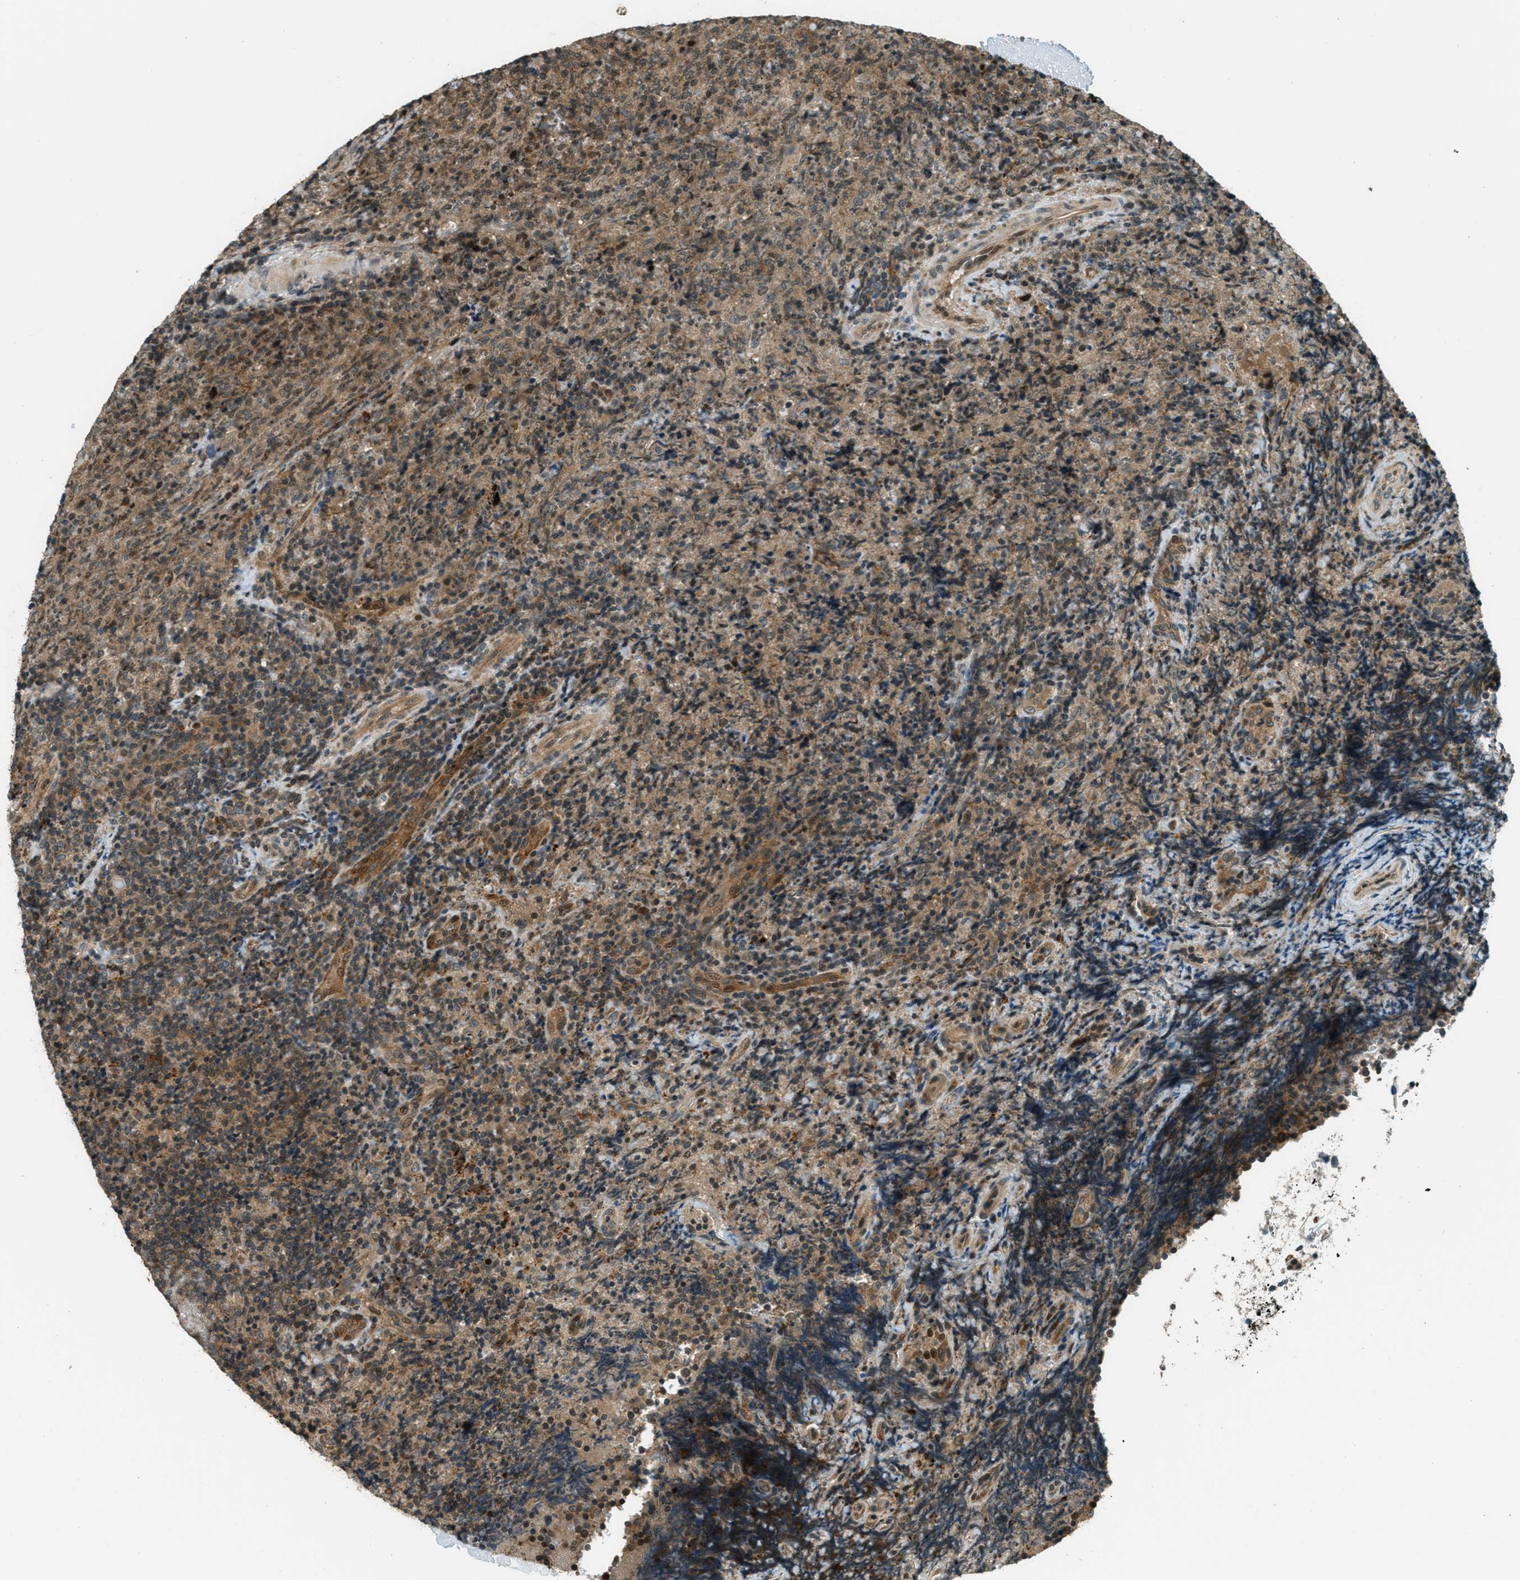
{"staining": {"intensity": "moderate", "quantity": ">75%", "location": "cytoplasmic/membranous,nuclear"}, "tissue": "lymphoma", "cell_type": "Tumor cells", "image_type": "cancer", "snomed": [{"axis": "morphology", "description": "Malignant lymphoma, non-Hodgkin's type, High grade"}, {"axis": "topography", "description": "Tonsil"}], "caption": "Immunohistochemistry (IHC) of human lymphoma shows medium levels of moderate cytoplasmic/membranous and nuclear expression in about >75% of tumor cells. The staining was performed using DAB to visualize the protein expression in brown, while the nuclei were stained in blue with hematoxylin (Magnification: 20x).", "gene": "PTPN23", "patient": {"sex": "female", "age": 36}}